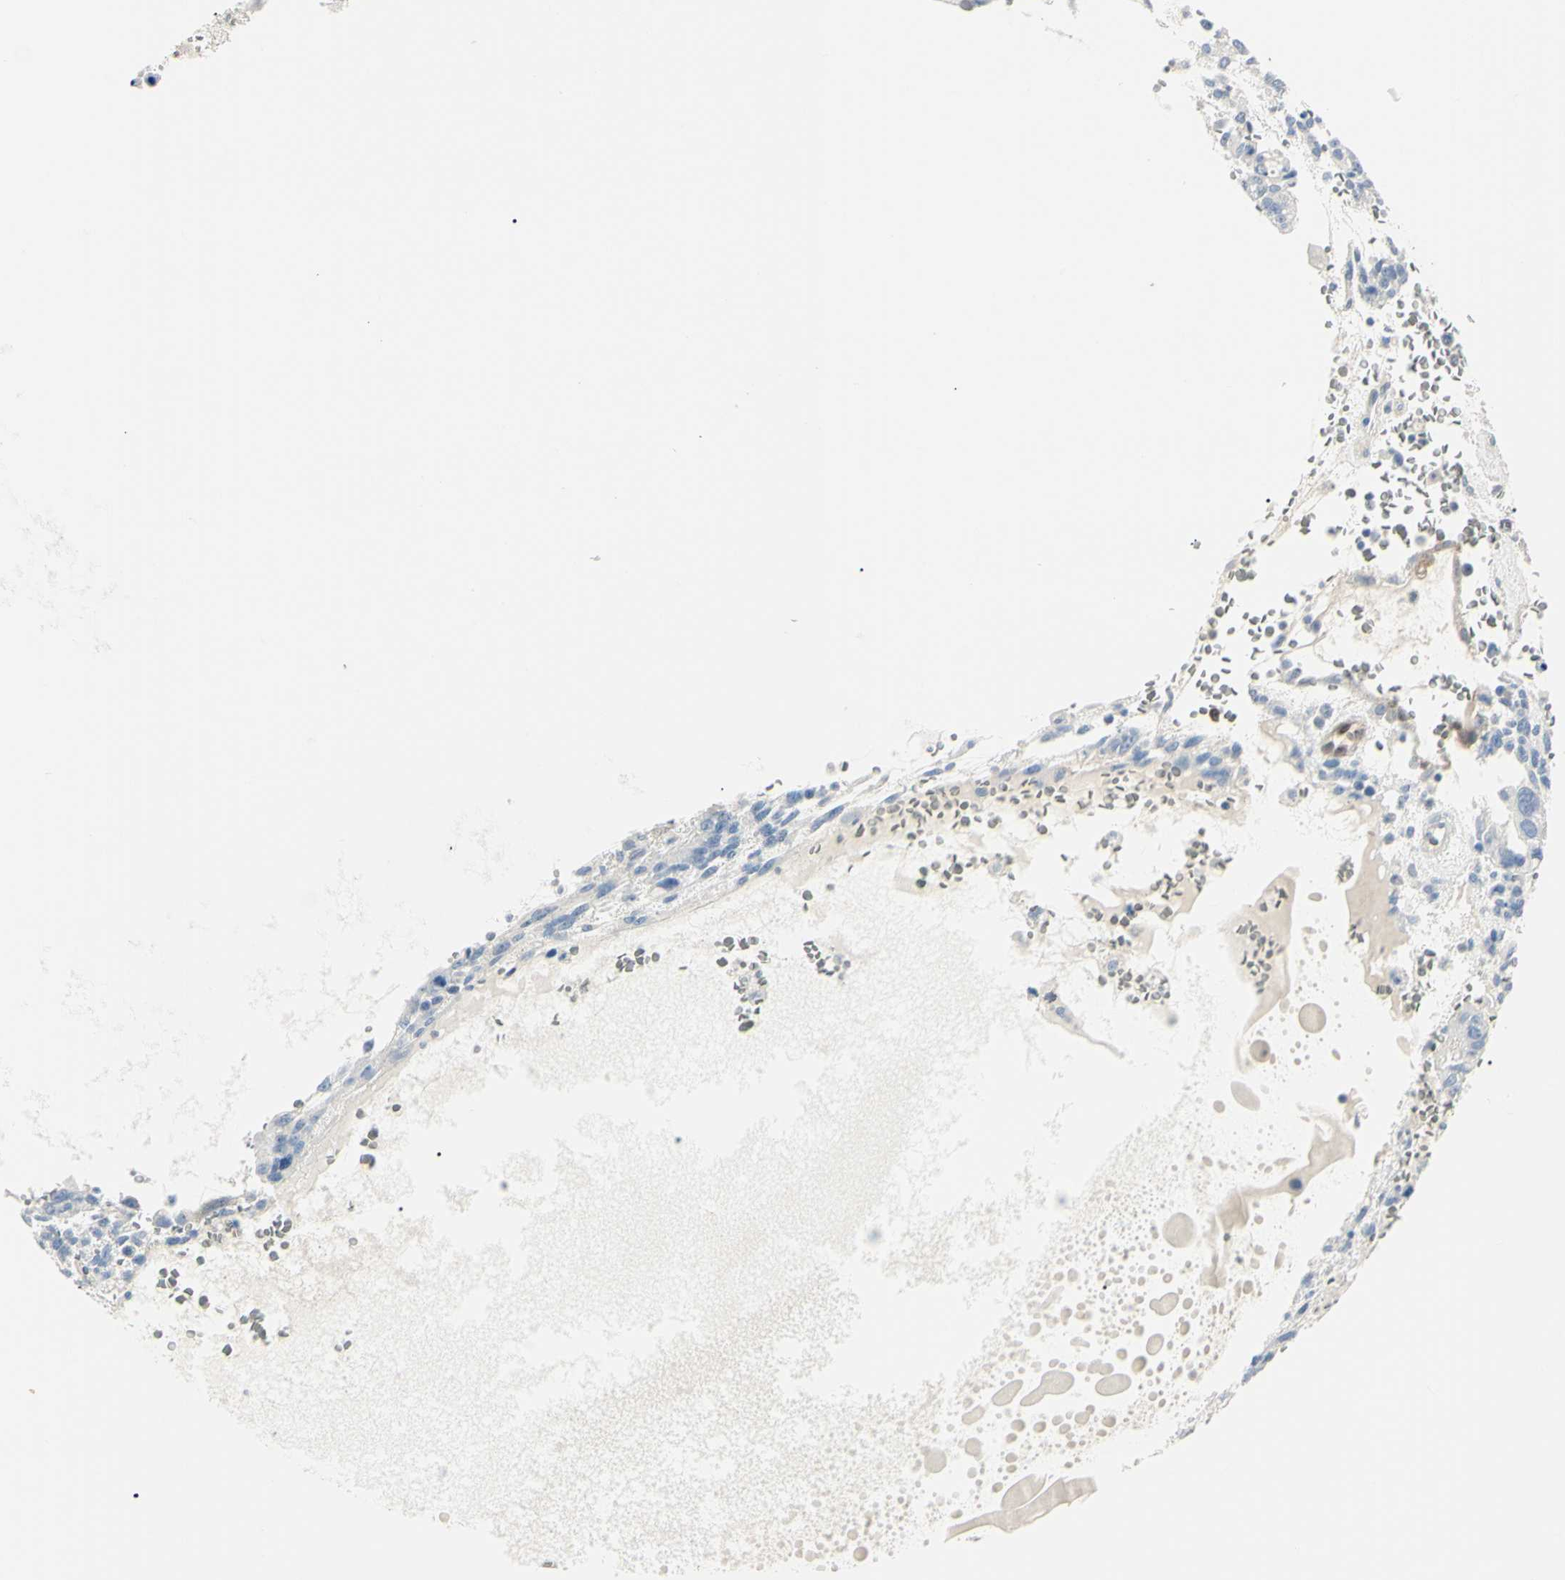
{"staining": {"intensity": "negative", "quantity": "none", "location": "none"}, "tissue": "testis cancer", "cell_type": "Tumor cells", "image_type": "cancer", "snomed": [{"axis": "morphology", "description": "Seminoma, NOS"}, {"axis": "morphology", "description": "Carcinoma, Embryonal, NOS"}, {"axis": "topography", "description": "Testis"}], "caption": "A photomicrograph of testis seminoma stained for a protein demonstrates no brown staining in tumor cells. (DAB immunohistochemistry (IHC) with hematoxylin counter stain).", "gene": "AKR1C3", "patient": {"sex": "male", "age": 52}}